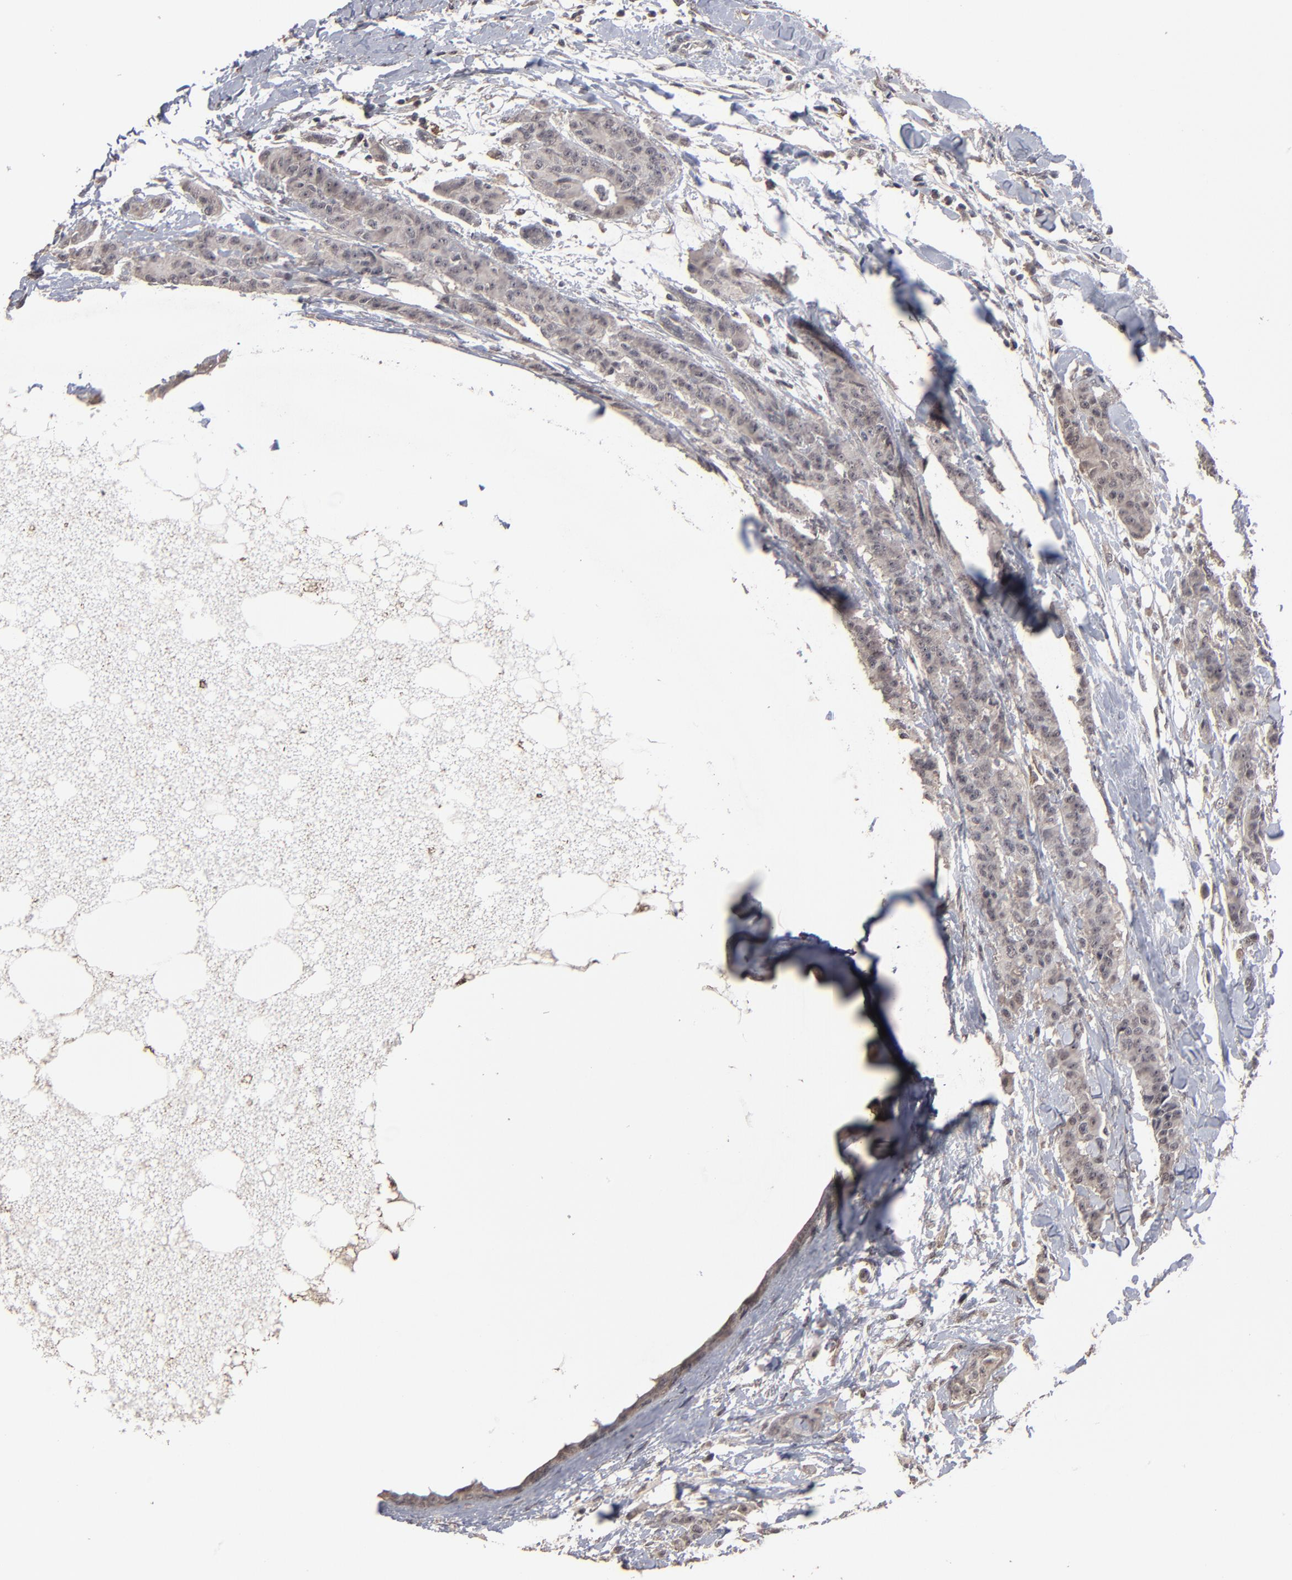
{"staining": {"intensity": "weak", "quantity": ">75%", "location": "cytoplasmic/membranous"}, "tissue": "breast cancer", "cell_type": "Tumor cells", "image_type": "cancer", "snomed": [{"axis": "morphology", "description": "Duct carcinoma"}, {"axis": "topography", "description": "Breast"}], "caption": "Protein analysis of invasive ductal carcinoma (breast) tissue shows weak cytoplasmic/membranous staining in about >75% of tumor cells. Ihc stains the protein in brown and the nuclei are stained blue.", "gene": "SLC22A17", "patient": {"sex": "female", "age": 40}}